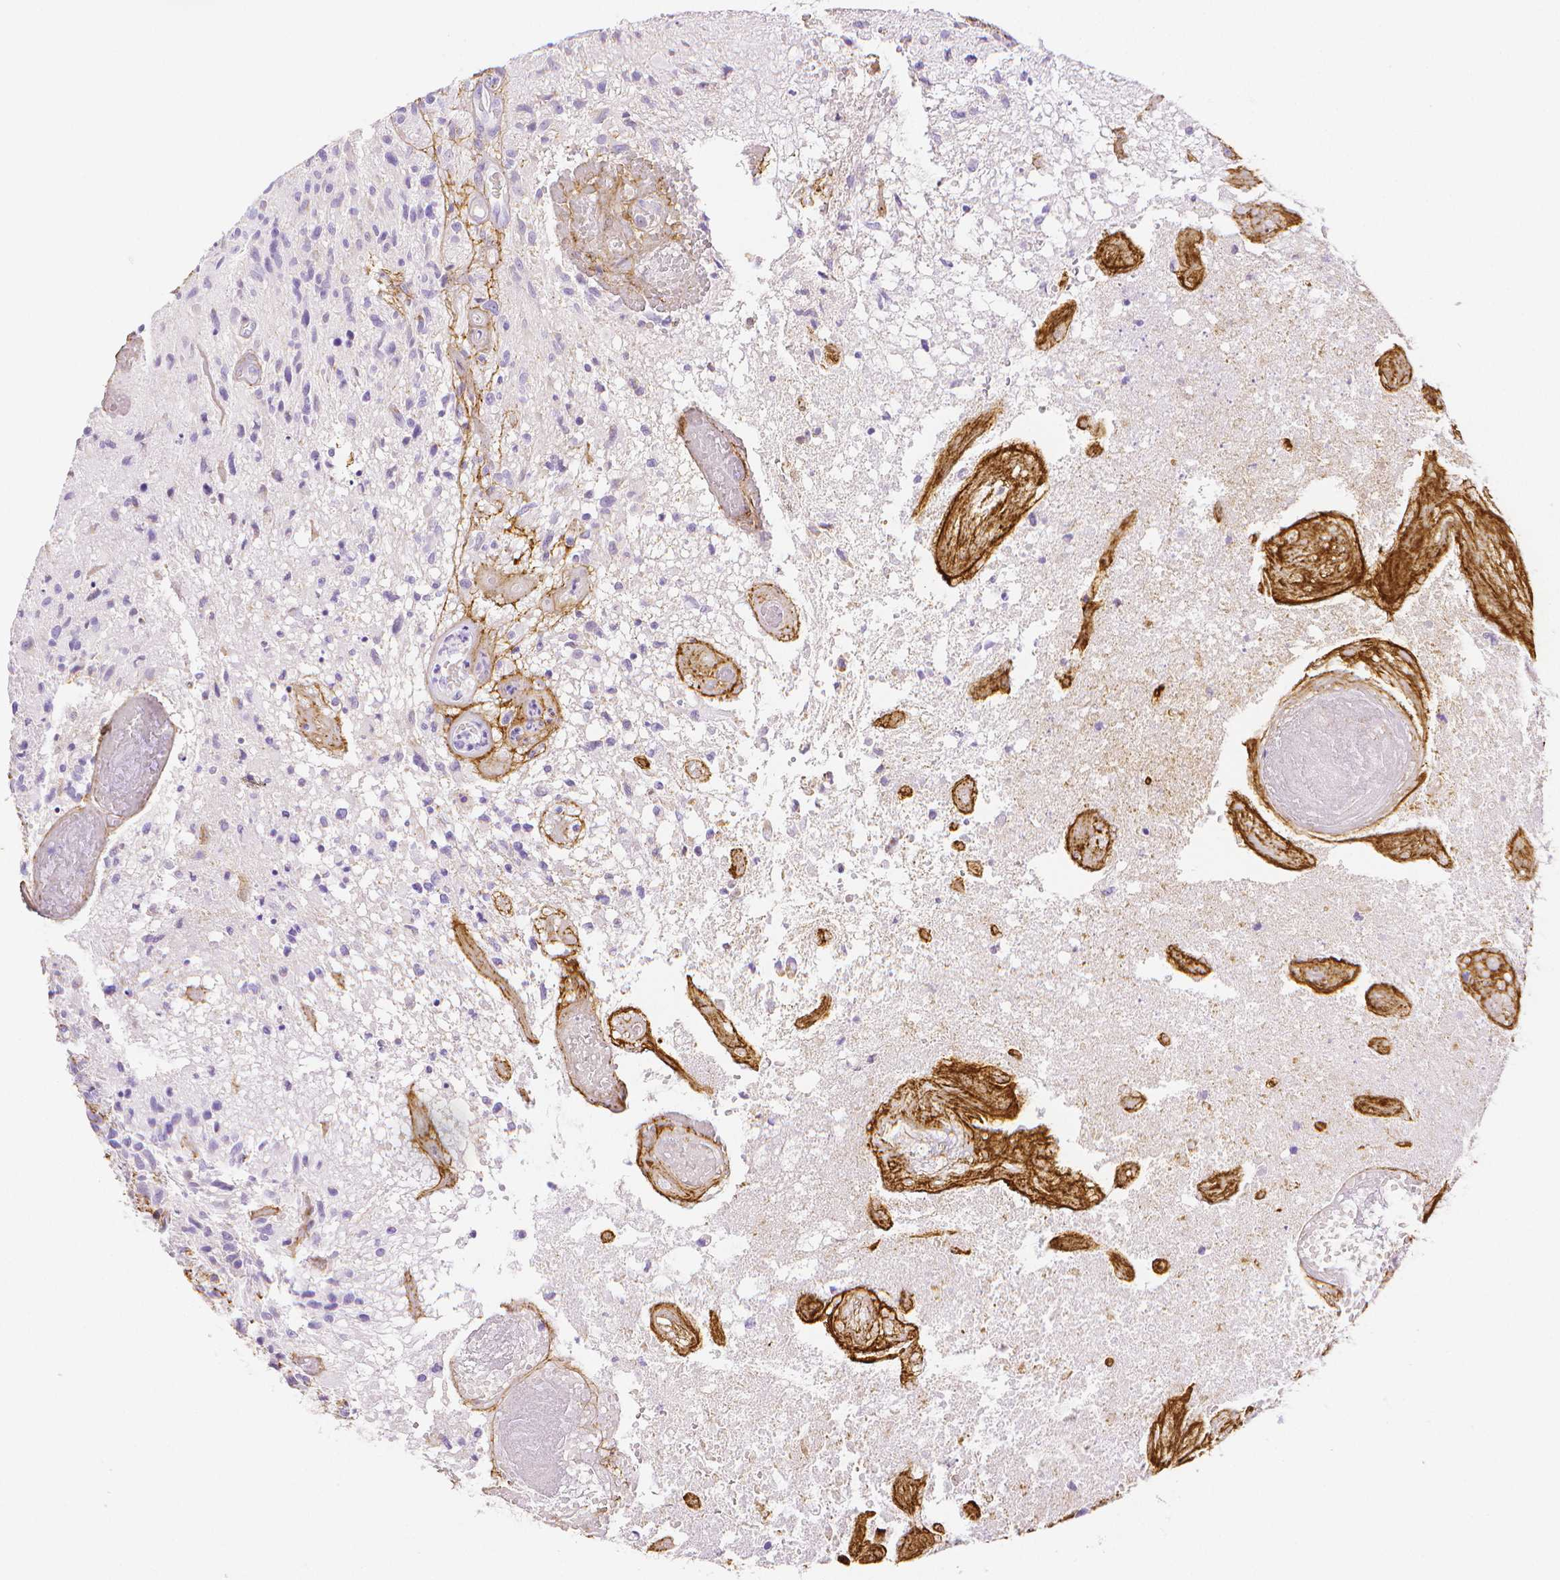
{"staining": {"intensity": "negative", "quantity": "none", "location": "none"}, "tissue": "glioma", "cell_type": "Tumor cells", "image_type": "cancer", "snomed": [{"axis": "morphology", "description": "Glioma, malignant, High grade"}, {"axis": "topography", "description": "Brain"}], "caption": "Immunohistochemical staining of glioma shows no significant positivity in tumor cells. (Immunohistochemistry (ihc), brightfield microscopy, high magnification).", "gene": "FBN1", "patient": {"sex": "male", "age": 75}}